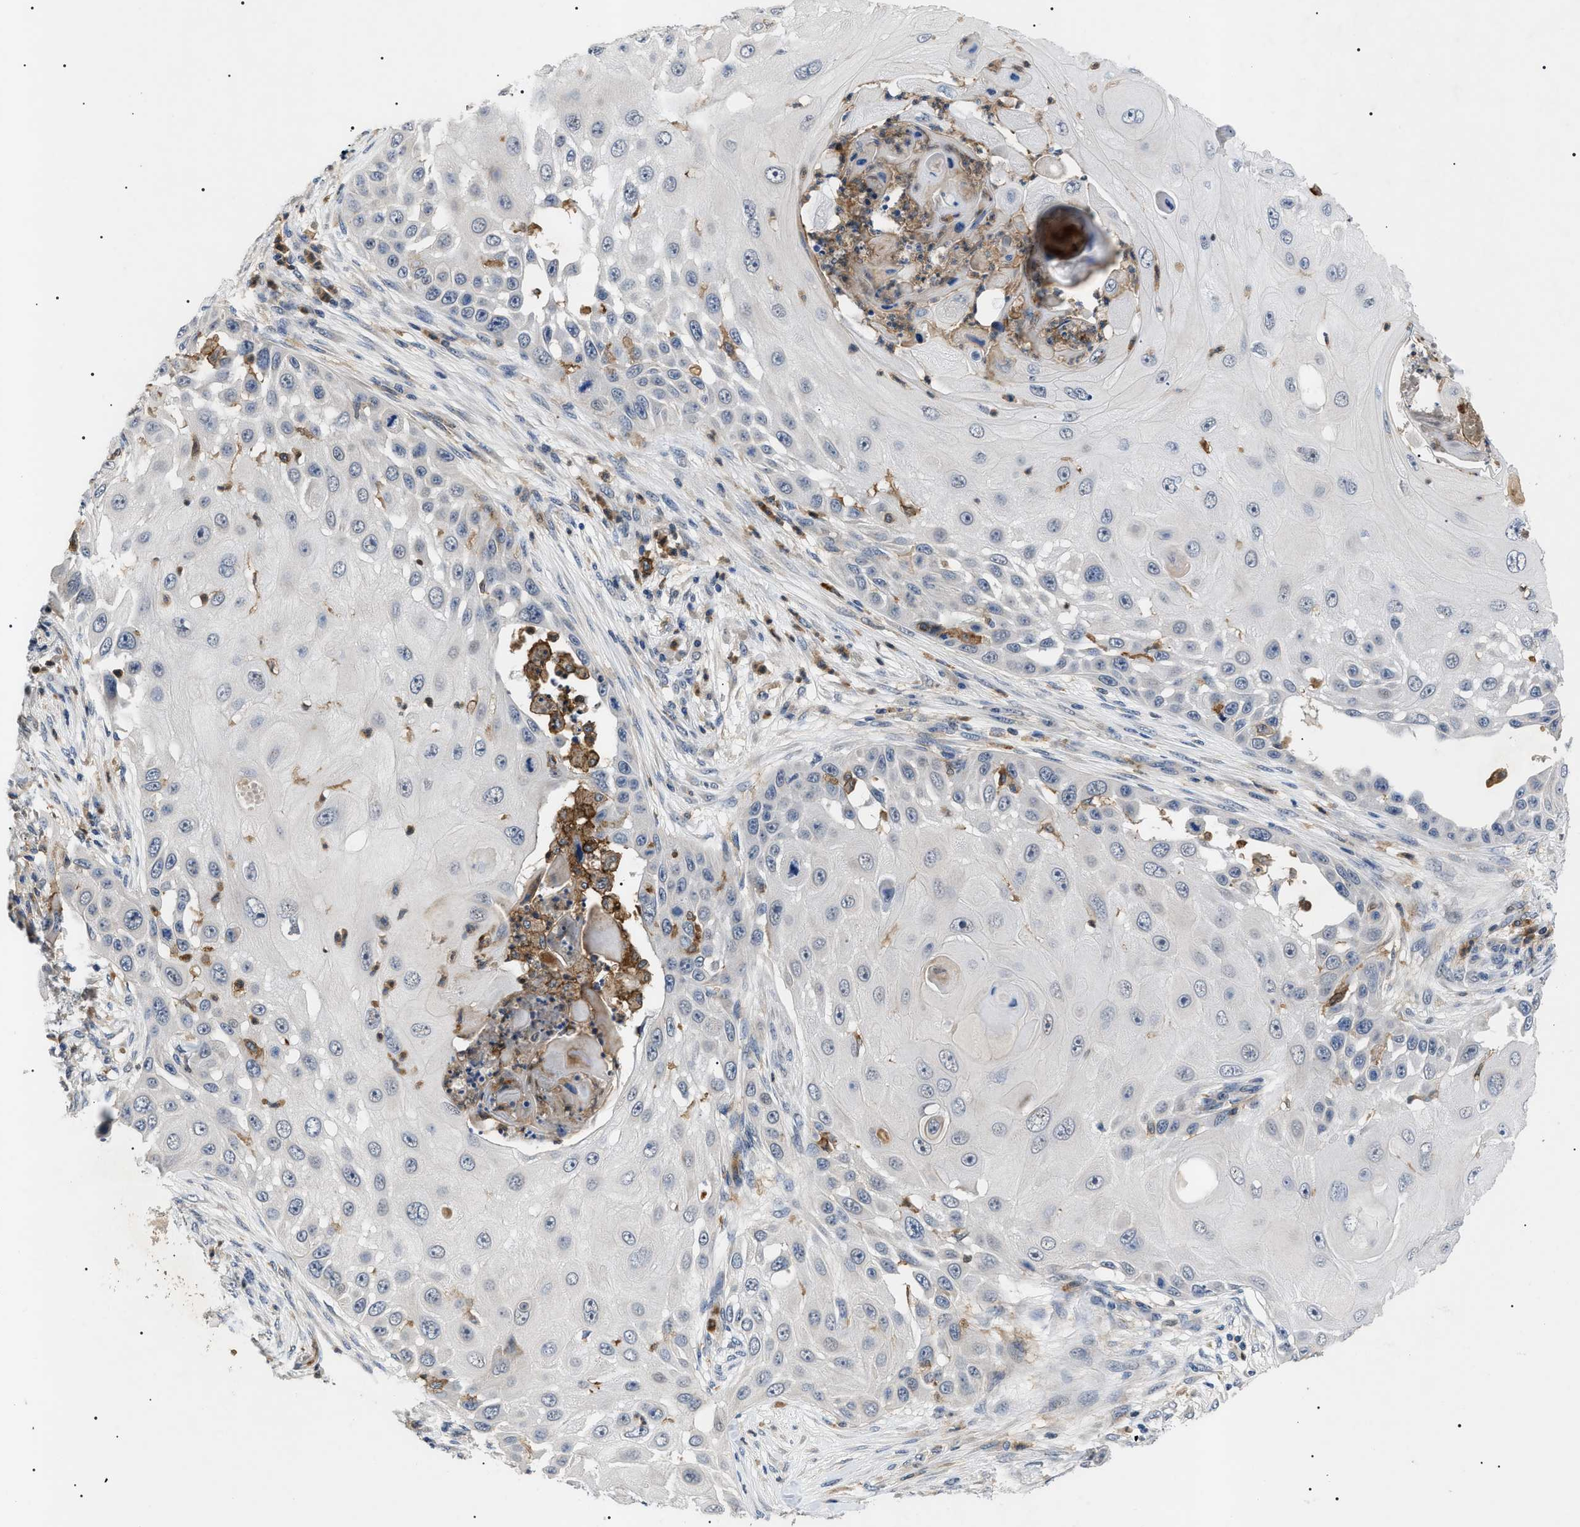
{"staining": {"intensity": "negative", "quantity": "none", "location": "none"}, "tissue": "skin cancer", "cell_type": "Tumor cells", "image_type": "cancer", "snomed": [{"axis": "morphology", "description": "Squamous cell carcinoma, NOS"}, {"axis": "topography", "description": "Skin"}], "caption": "Squamous cell carcinoma (skin) stained for a protein using immunohistochemistry reveals no positivity tumor cells.", "gene": "CD300A", "patient": {"sex": "female", "age": 44}}